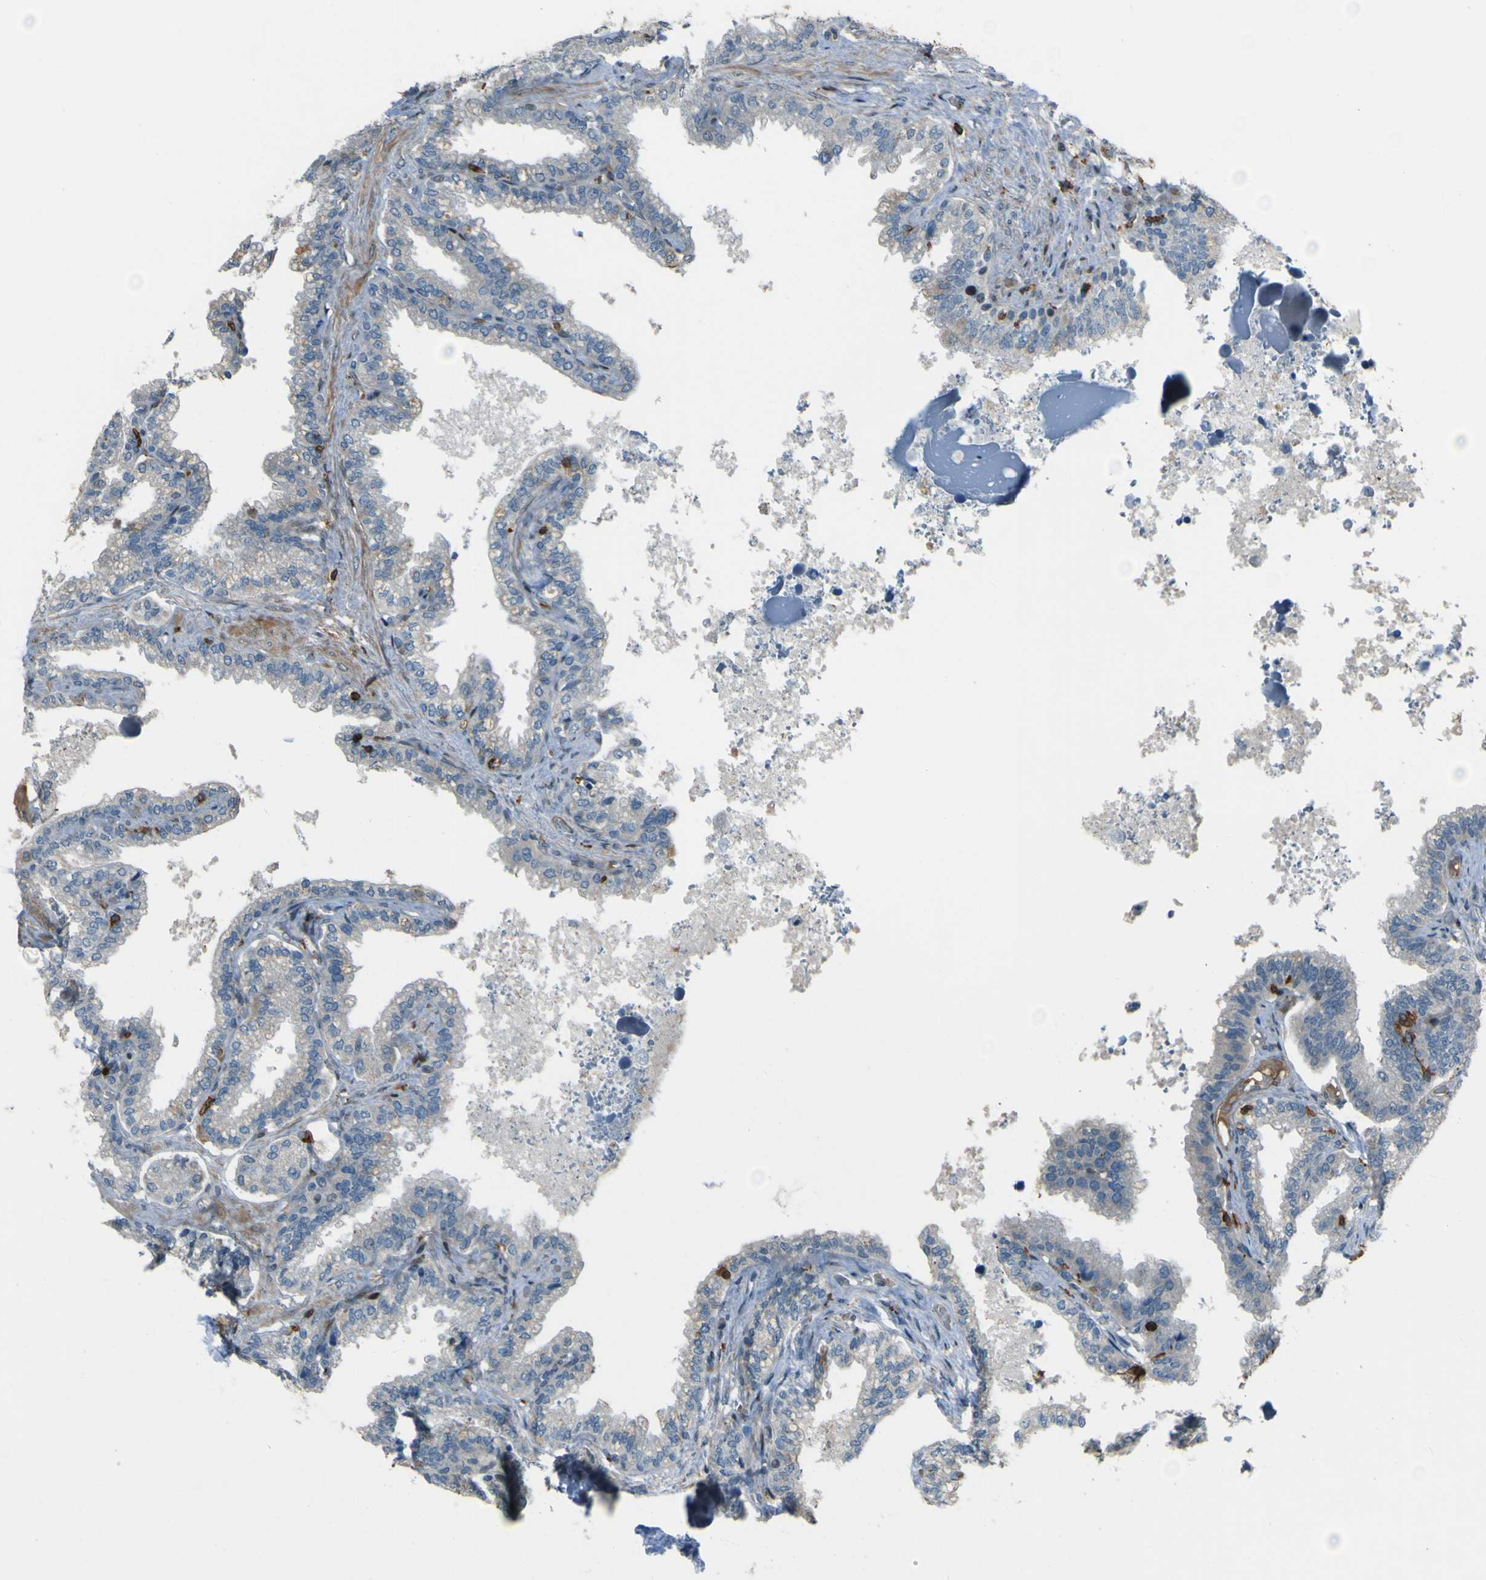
{"staining": {"intensity": "weak", "quantity": "25%-75%", "location": "cytoplasmic/membranous"}, "tissue": "seminal vesicle", "cell_type": "Glandular cells", "image_type": "normal", "snomed": [{"axis": "morphology", "description": "Normal tissue, NOS"}, {"axis": "topography", "description": "Seminal veicle"}], "caption": "About 25%-75% of glandular cells in benign seminal vesicle exhibit weak cytoplasmic/membranous protein positivity as visualized by brown immunohistochemical staining.", "gene": "PCDHB5", "patient": {"sex": "male", "age": 46}}